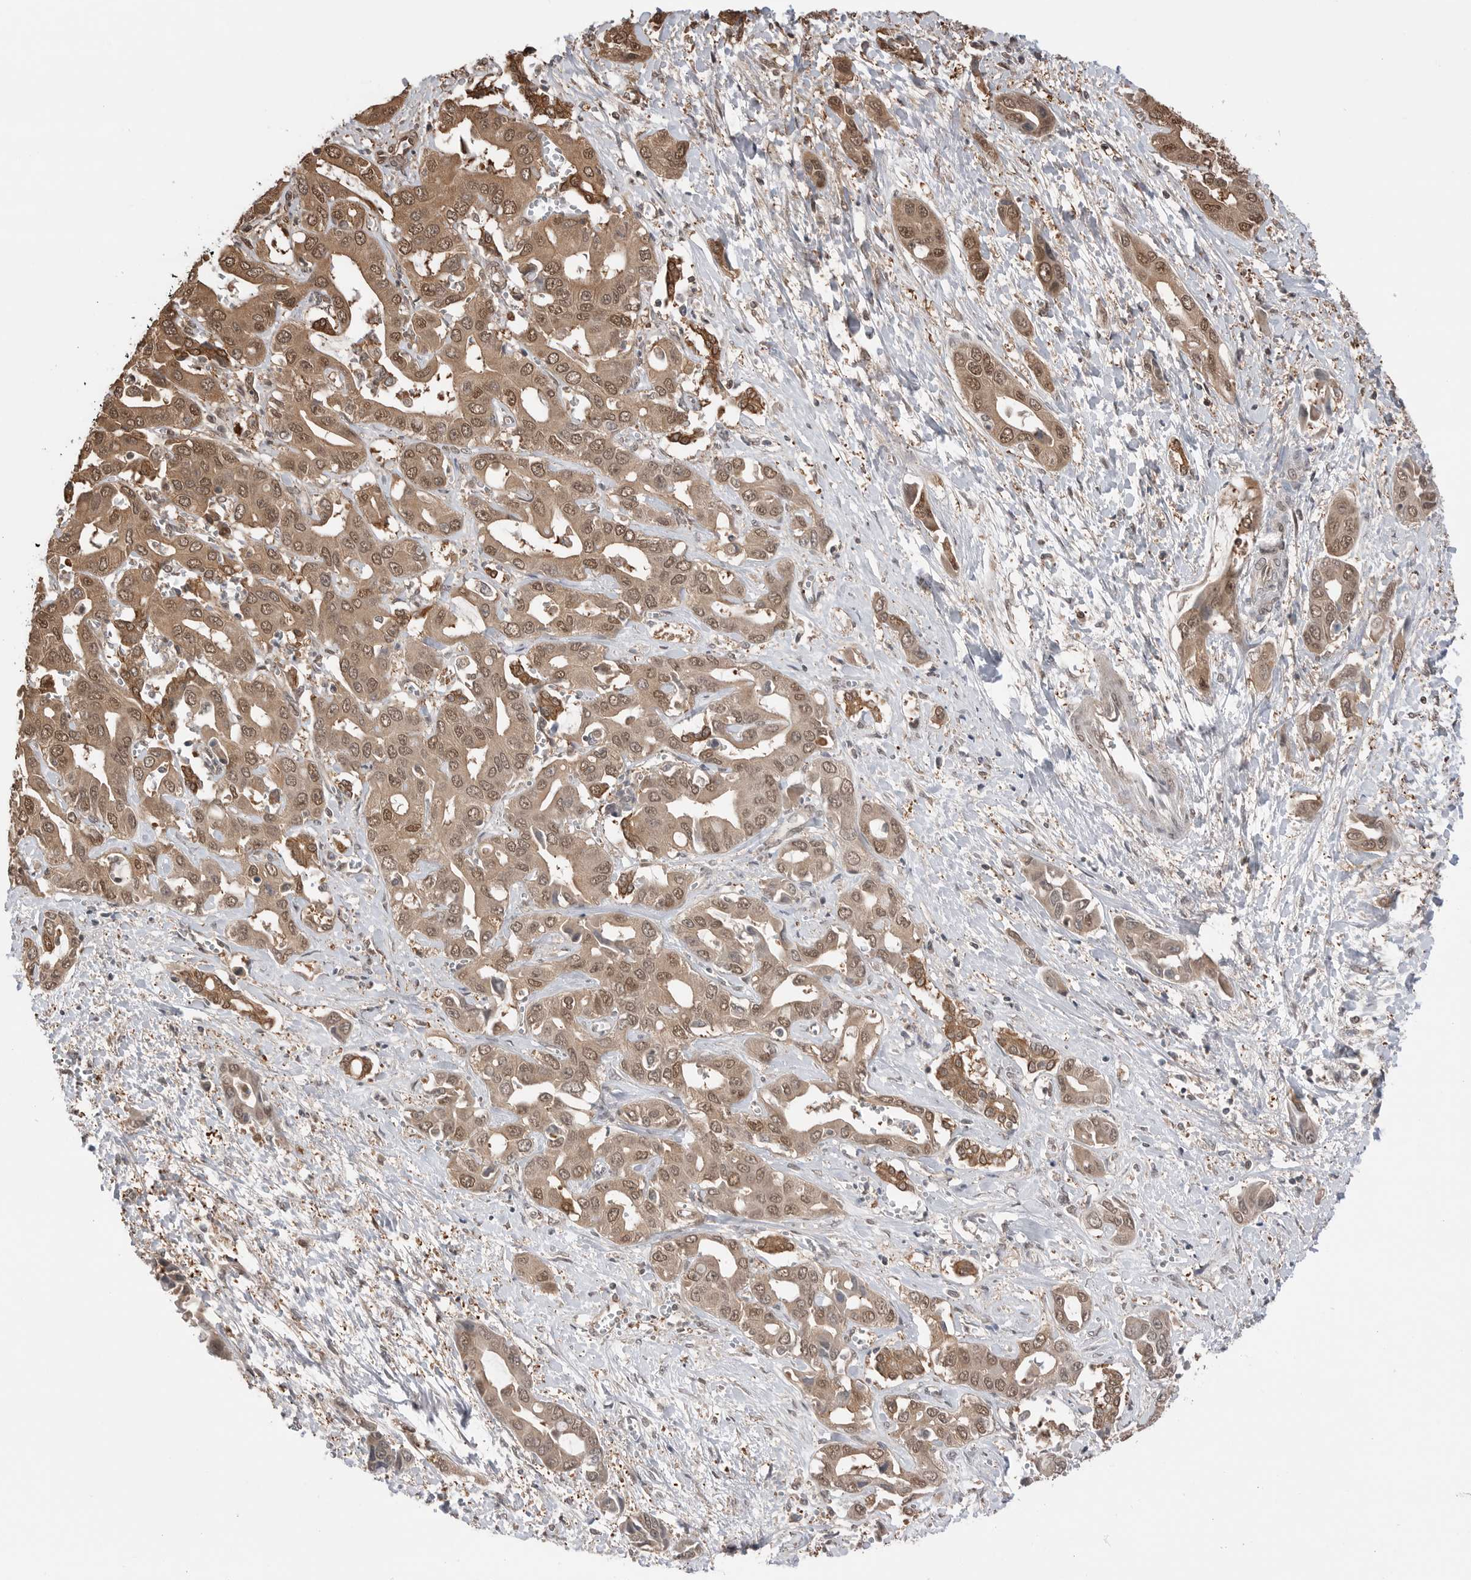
{"staining": {"intensity": "moderate", "quantity": ">75%", "location": "cytoplasmic/membranous,nuclear"}, "tissue": "liver cancer", "cell_type": "Tumor cells", "image_type": "cancer", "snomed": [{"axis": "morphology", "description": "Cholangiocarcinoma"}, {"axis": "topography", "description": "Liver"}], "caption": "High-magnification brightfield microscopy of liver cancer stained with DAB (3,3'-diaminobenzidine) (brown) and counterstained with hematoxylin (blue). tumor cells exhibit moderate cytoplasmic/membranous and nuclear staining is present in approximately>75% of cells. (DAB IHC, brown staining for protein, blue staining for nuclei).", "gene": "PEAK1", "patient": {"sex": "female", "age": 52}}